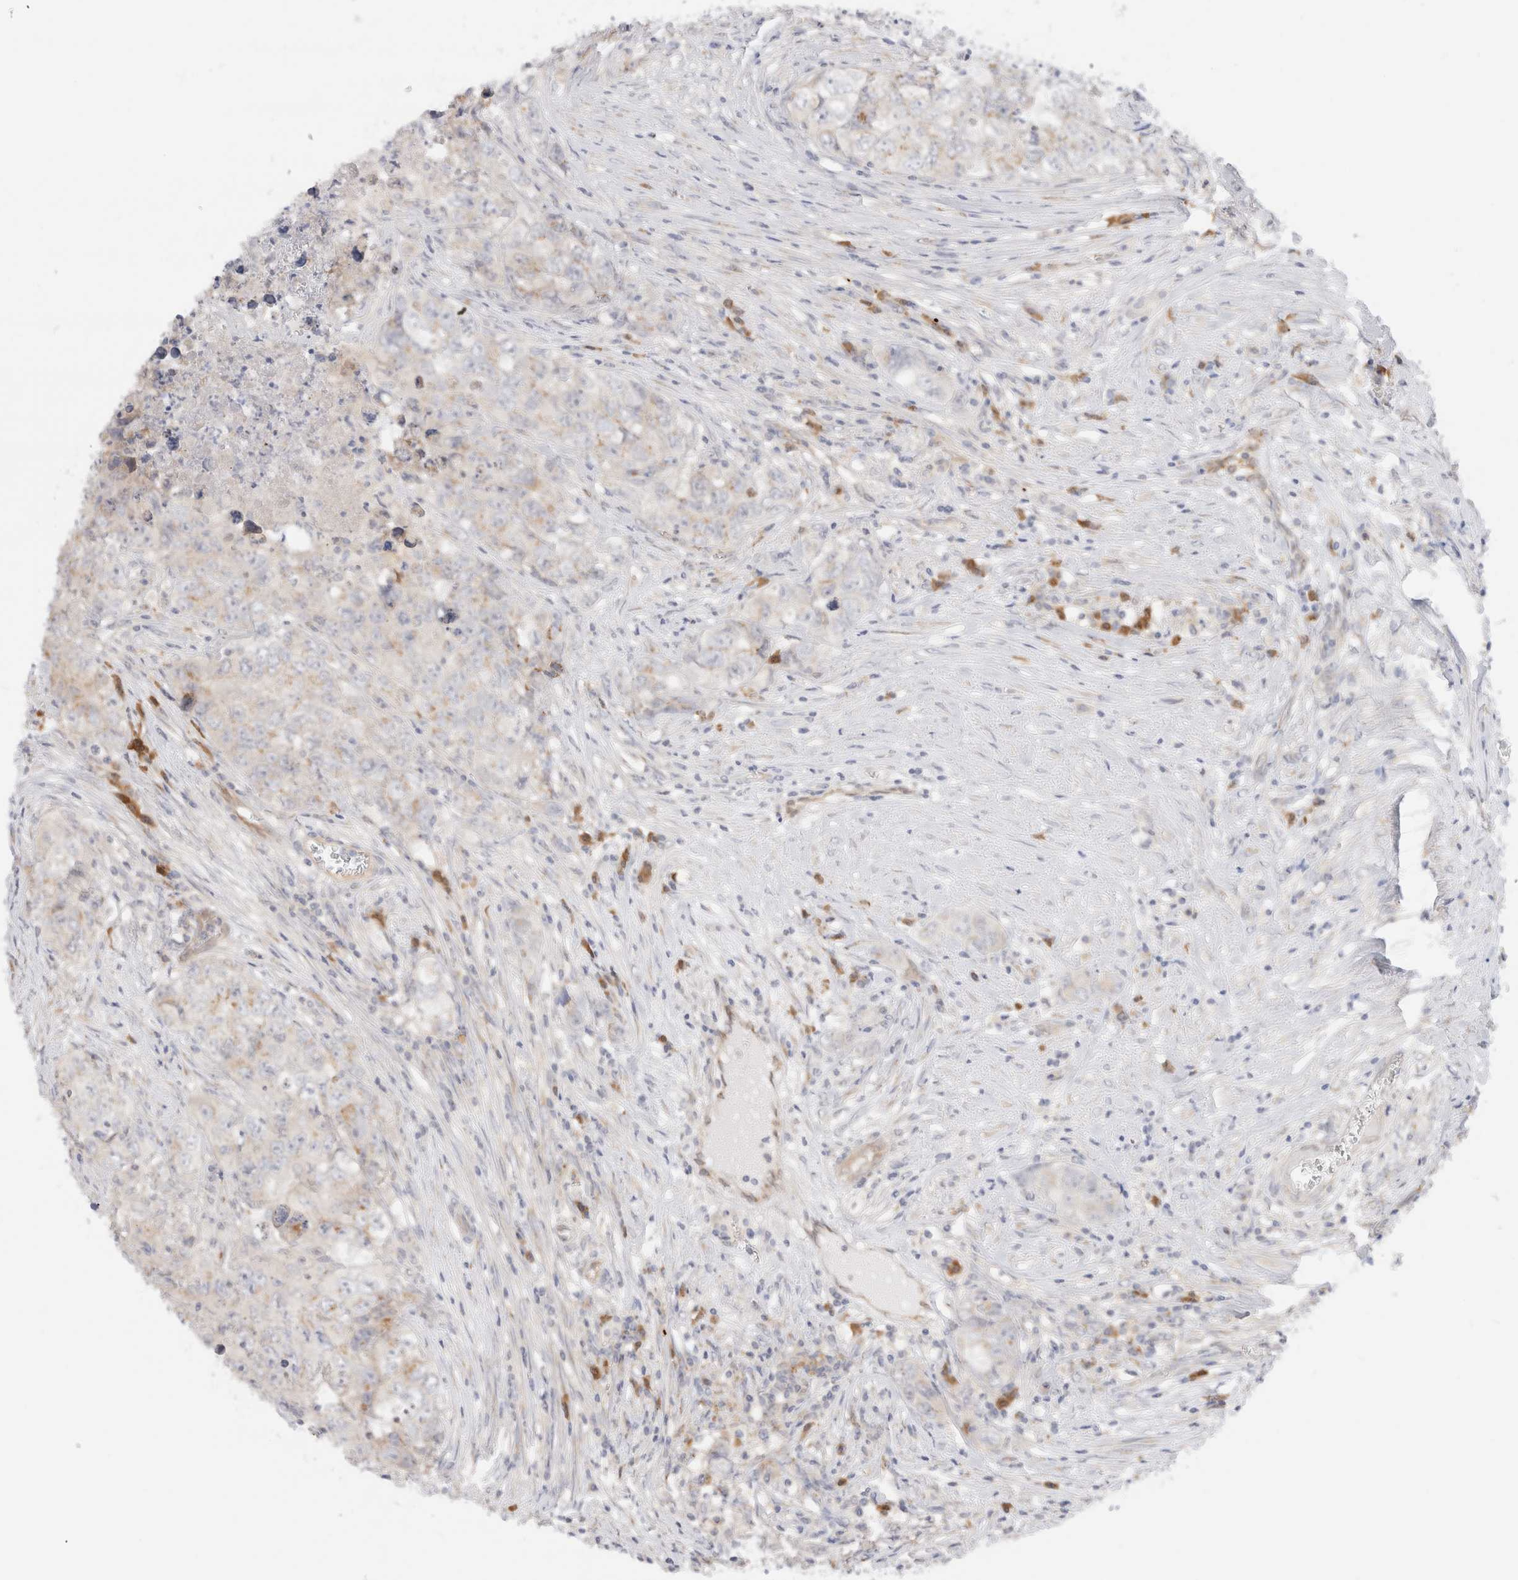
{"staining": {"intensity": "weak", "quantity": "<25%", "location": "cytoplasmic/membranous"}, "tissue": "testis cancer", "cell_type": "Tumor cells", "image_type": "cancer", "snomed": [{"axis": "morphology", "description": "Seminoma, NOS"}, {"axis": "morphology", "description": "Carcinoma, Embryonal, NOS"}, {"axis": "topography", "description": "Testis"}], "caption": "A micrograph of testis cancer stained for a protein displays no brown staining in tumor cells.", "gene": "EFCAB13", "patient": {"sex": "male", "age": 43}}